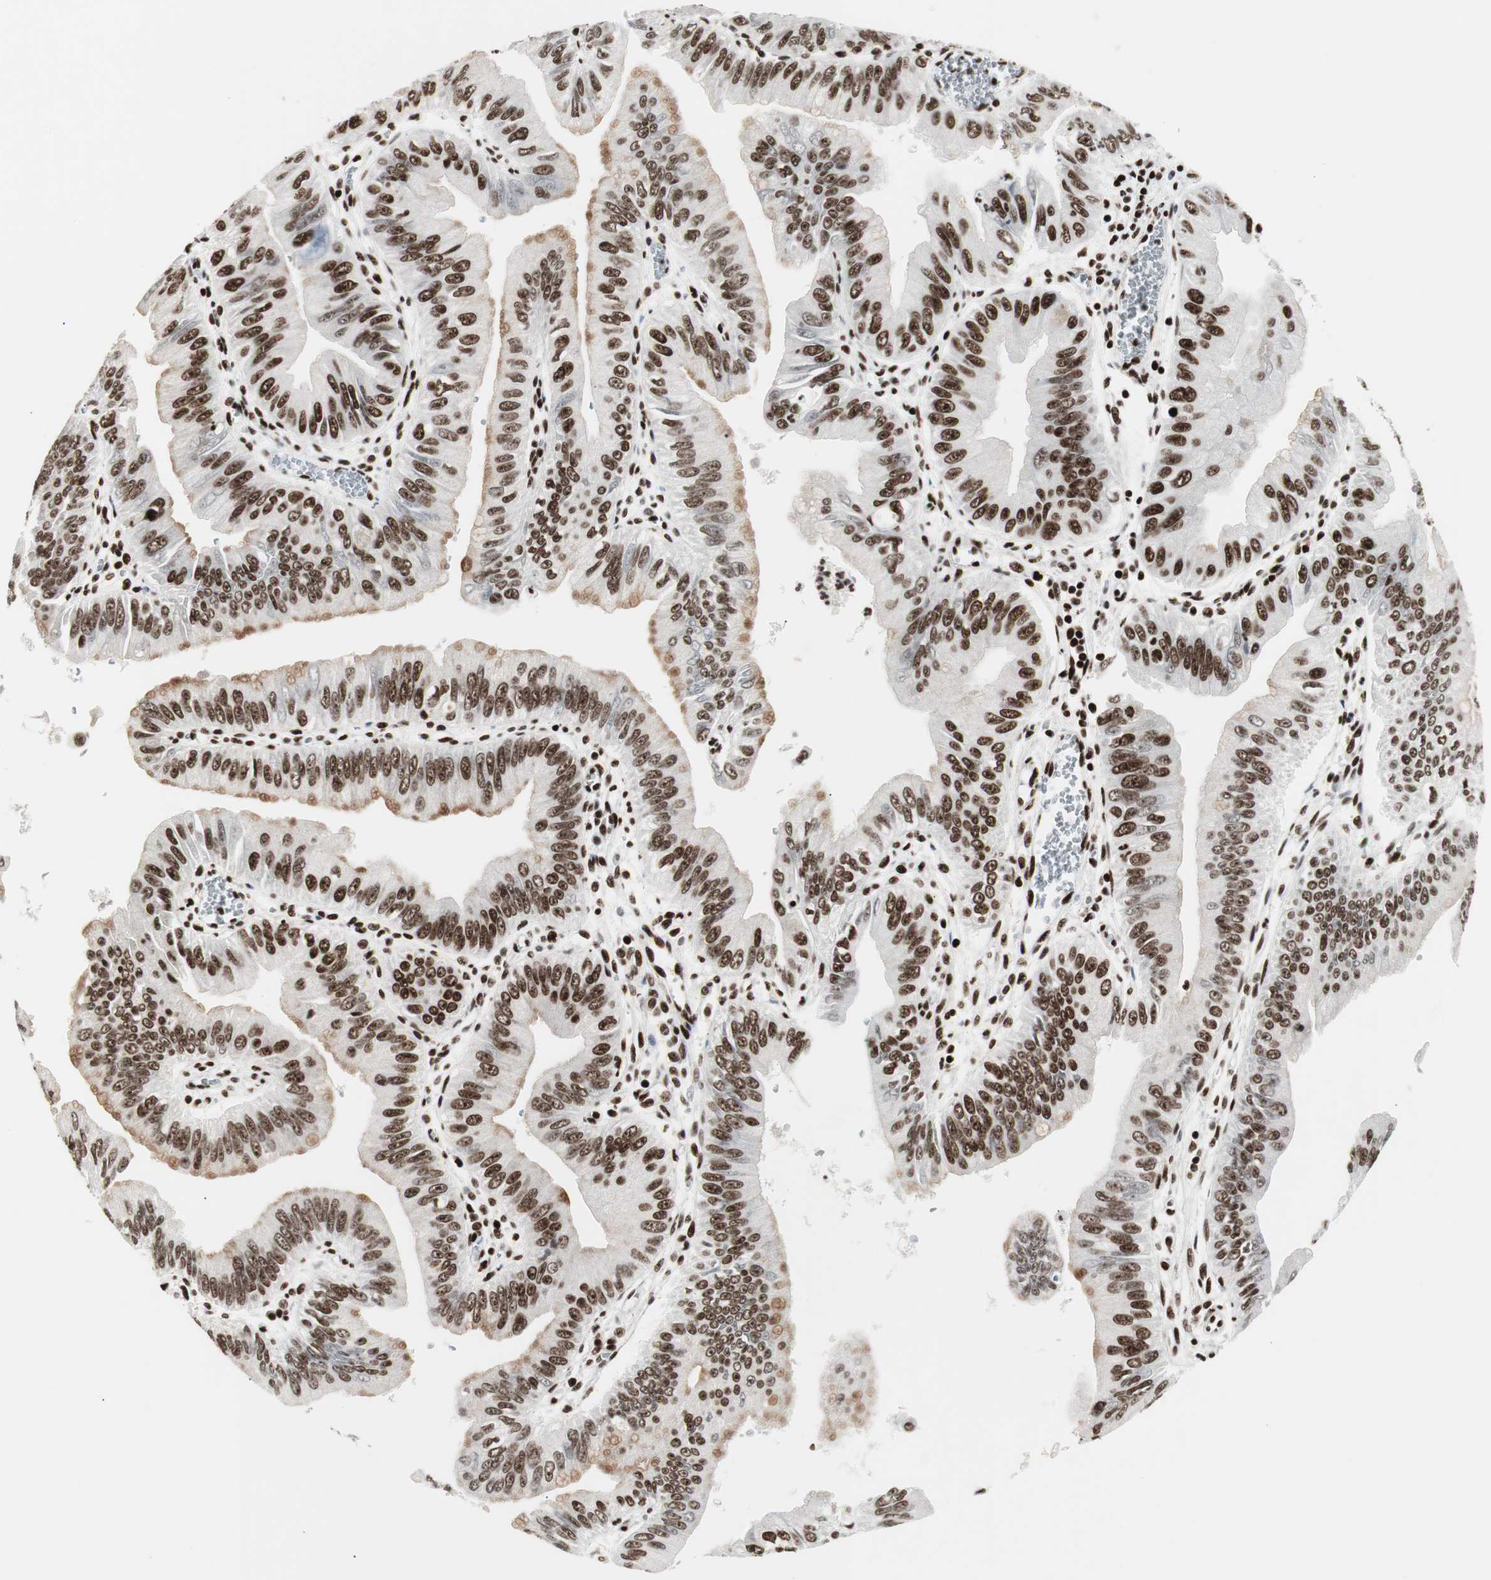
{"staining": {"intensity": "strong", "quantity": ">75%", "location": "nuclear"}, "tissue": "pancreatic cancer", "cell_type": "Tumor cells", "image_type": "cancer", "snomed": [{"axis": "morphology", "description": "Normal tissue, NOS"}, {"axis": "topography", "description": "Lymph node"}], "caption": "Strong nuclear protein positivity is seen in approximately >75% of tumor cells in pancreatic cancer.", "gene": "MTA2", "patient": {"sex": "male", "age": 50}}